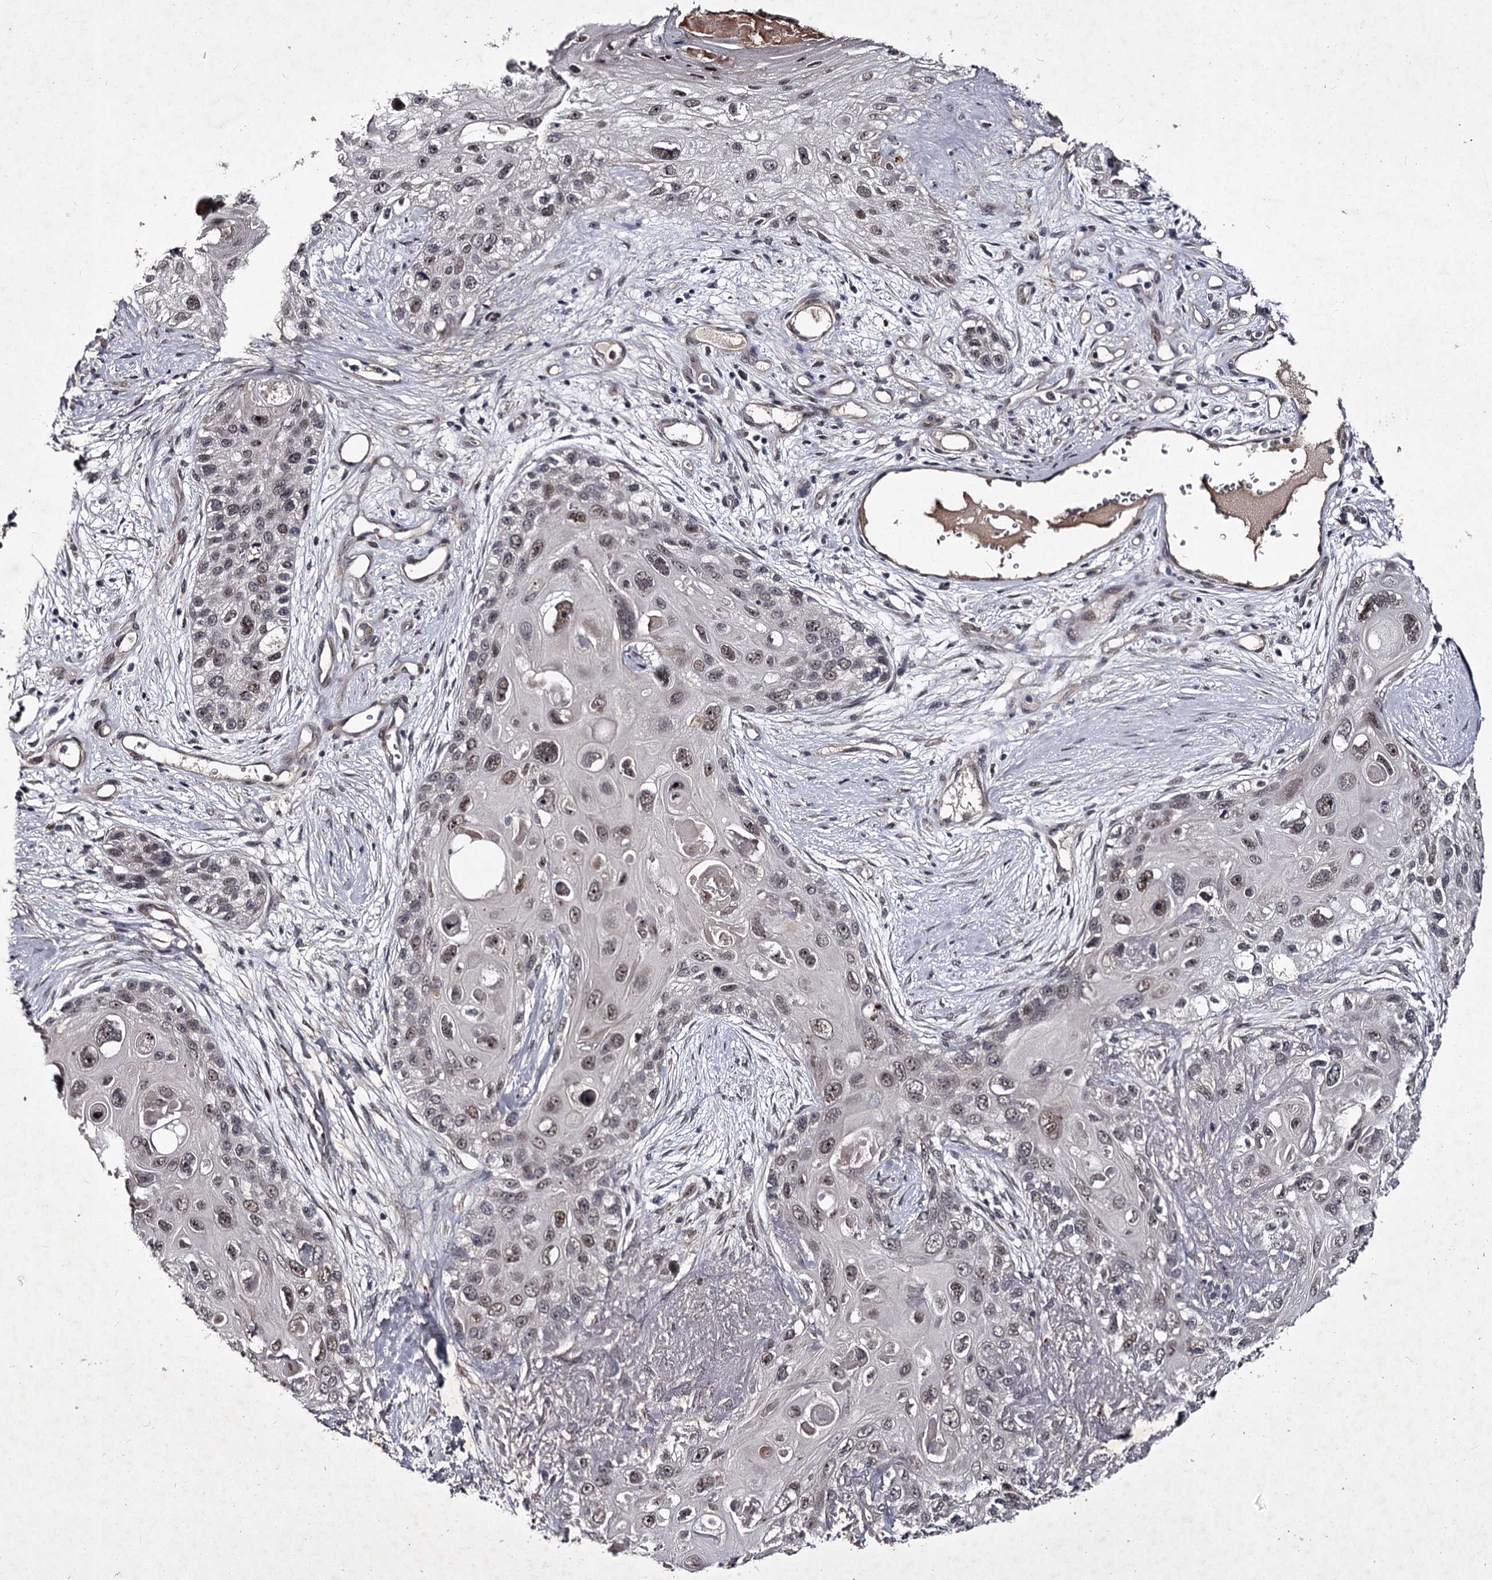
{"staining": {"intensity": "weak", "quantity": ">75%", "location": "nuclear"}, "tissue": "skin cancer", "cell_type": "Tumor cells", "image_type": "cancer", "snomed": [{"axis": "morphology", "description": "Normal tissue, NOS"}, {"axis": "morphology", "description": "Squamous cell carcinoma, NOS"}, {"axis": "topography", "description": "Skin"}], "caption": "The immunohistochemical stain shows weak nuclear positivity in tumor cells of skin squamous cell carcinoma tissue. The staining was performed using DAB to visualize the protein expression in brown, while the nuclei were stained in blue with hematoxylin (Magnification: 20x).", "gene": "RNF44", "patient": {"sex": "male", "age": 72}}